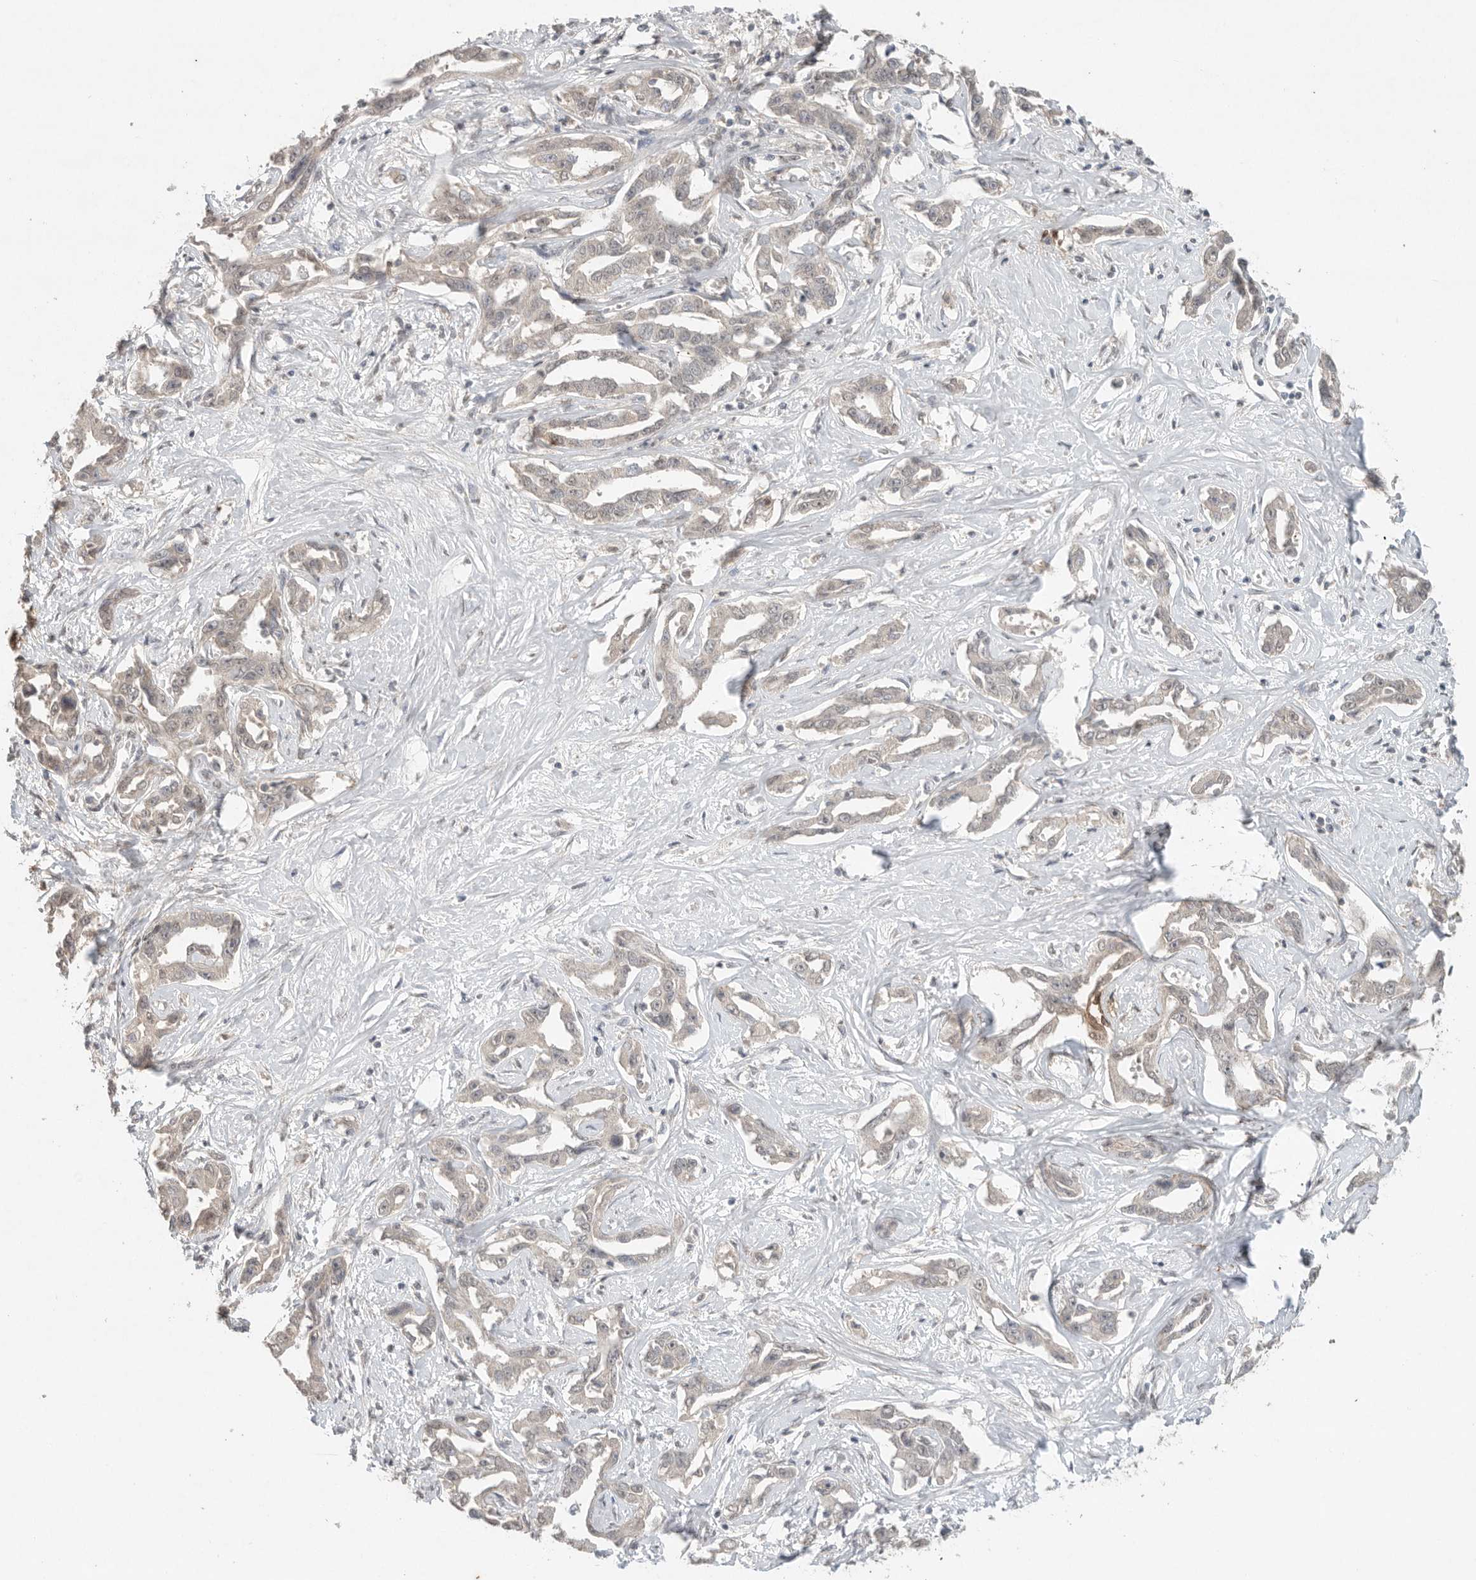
{"staining": {"intensity": "weak", "quantity": "<25%", "location": "cytoplasmic/membranous"}, "tissue": "liver cancer", "cell_type": "Tumor cells", "image_type": "cancer", "snomed": [{"axis": "morphology", "description": "Cholangiocarcinoma"}, {"axis": "topography", "description": "Liver"}], "caption": "Photomicrograph shows no protein positivity in tumor cells of liver cholangiocarcinoma tissue.", "gene": "KLK5", "patient": {"sex": "male", "age": 59}}